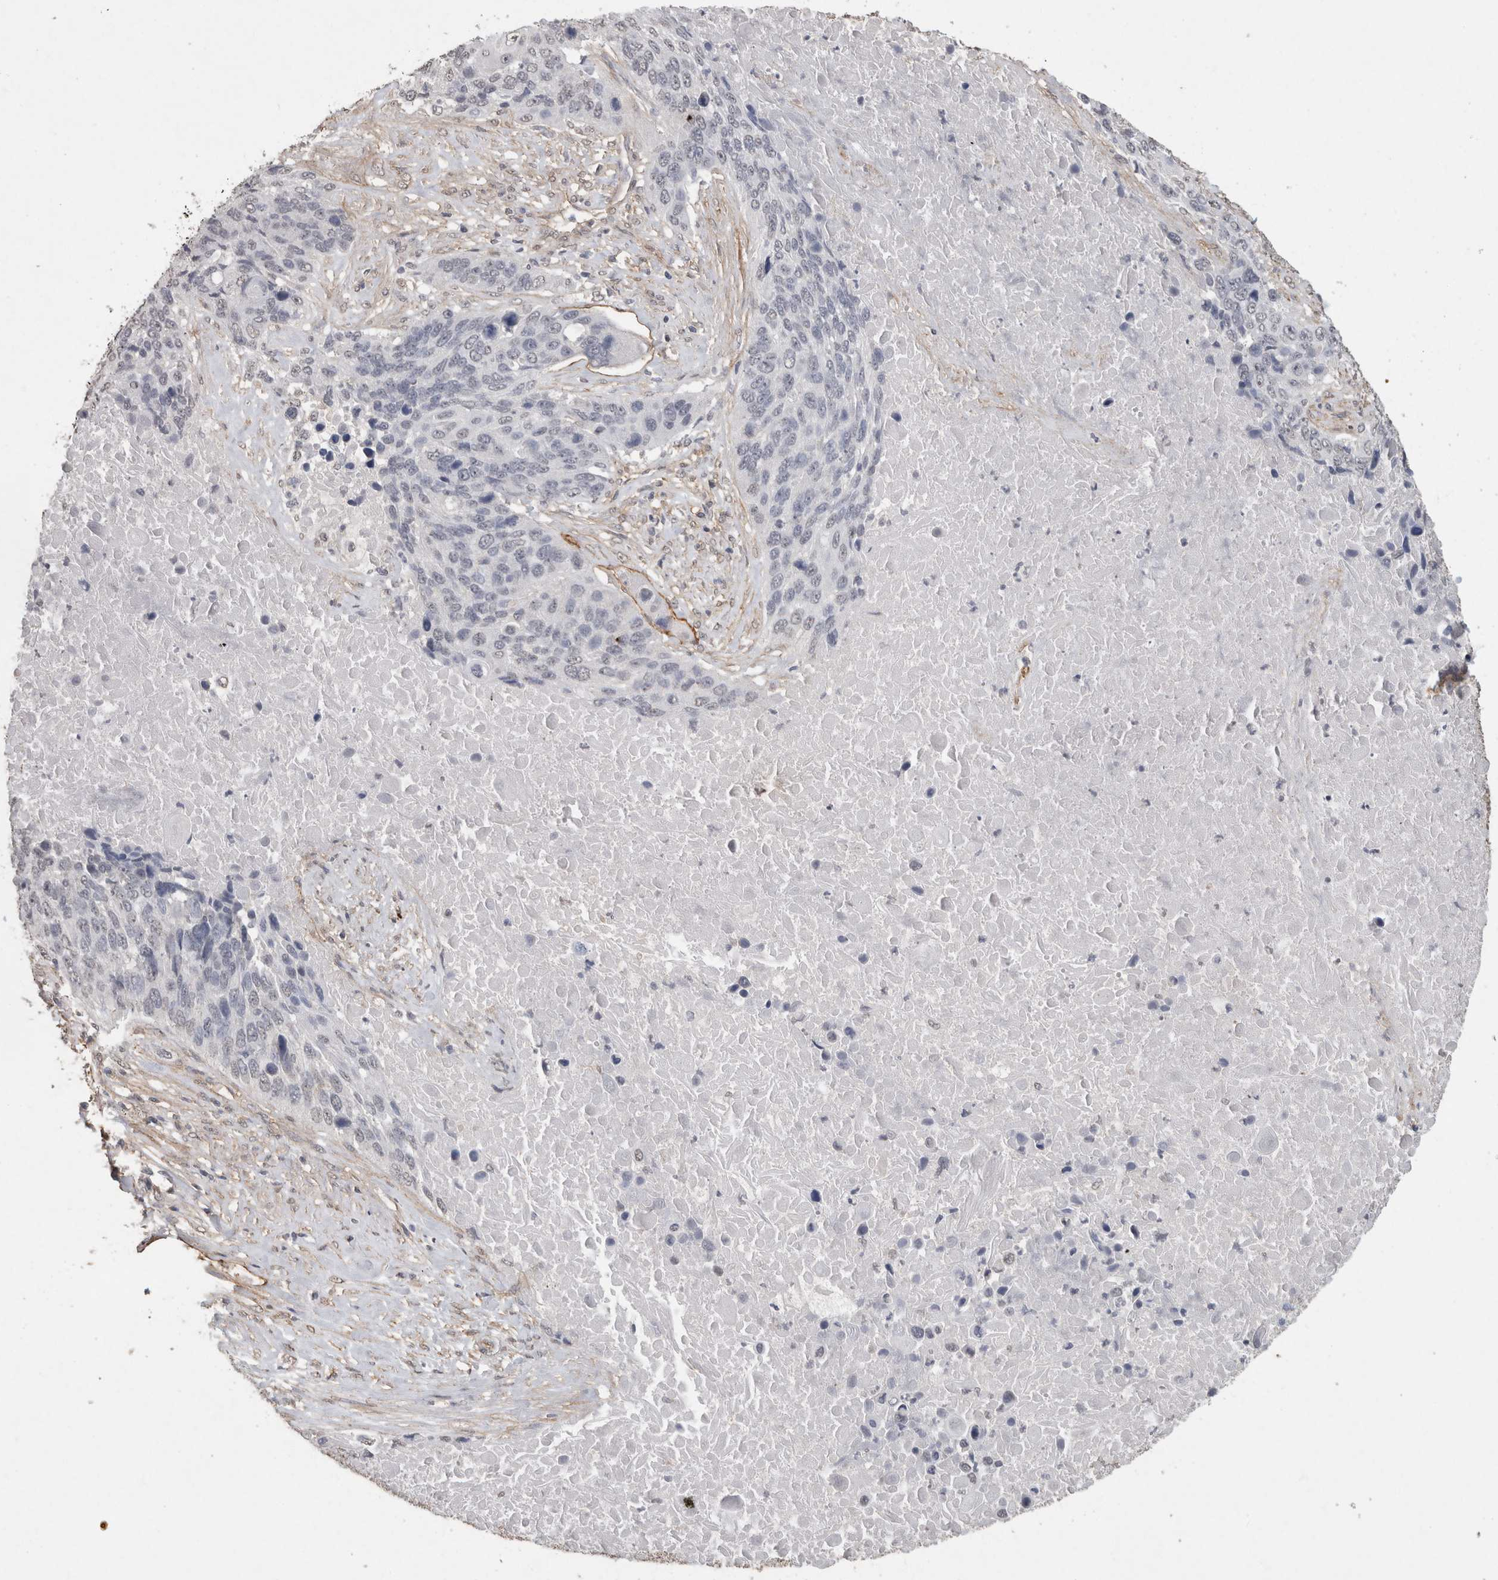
{"staining": {"intensity": "negative", "quantity": "none", "location": "none"}, "tissue": "lung cancer", "cell_type": "Tumor cells", "image_type": "cancer", "snomed": [{"axis": "morphology", "description": "Squamous cell carcinoma, NOS"}, {"axis": "topography", "description": "Lung"}], "caption": "Immunohistochemistry (IHC) histopathology image of squamous cell carcinoma (lung) stained for a protein (brown), which reveals no positivity in tumor cells. (DAB immunohistochemistry, high magnification).", "gene": "RECK", "patient": {"sex": "male", "age": 66}}